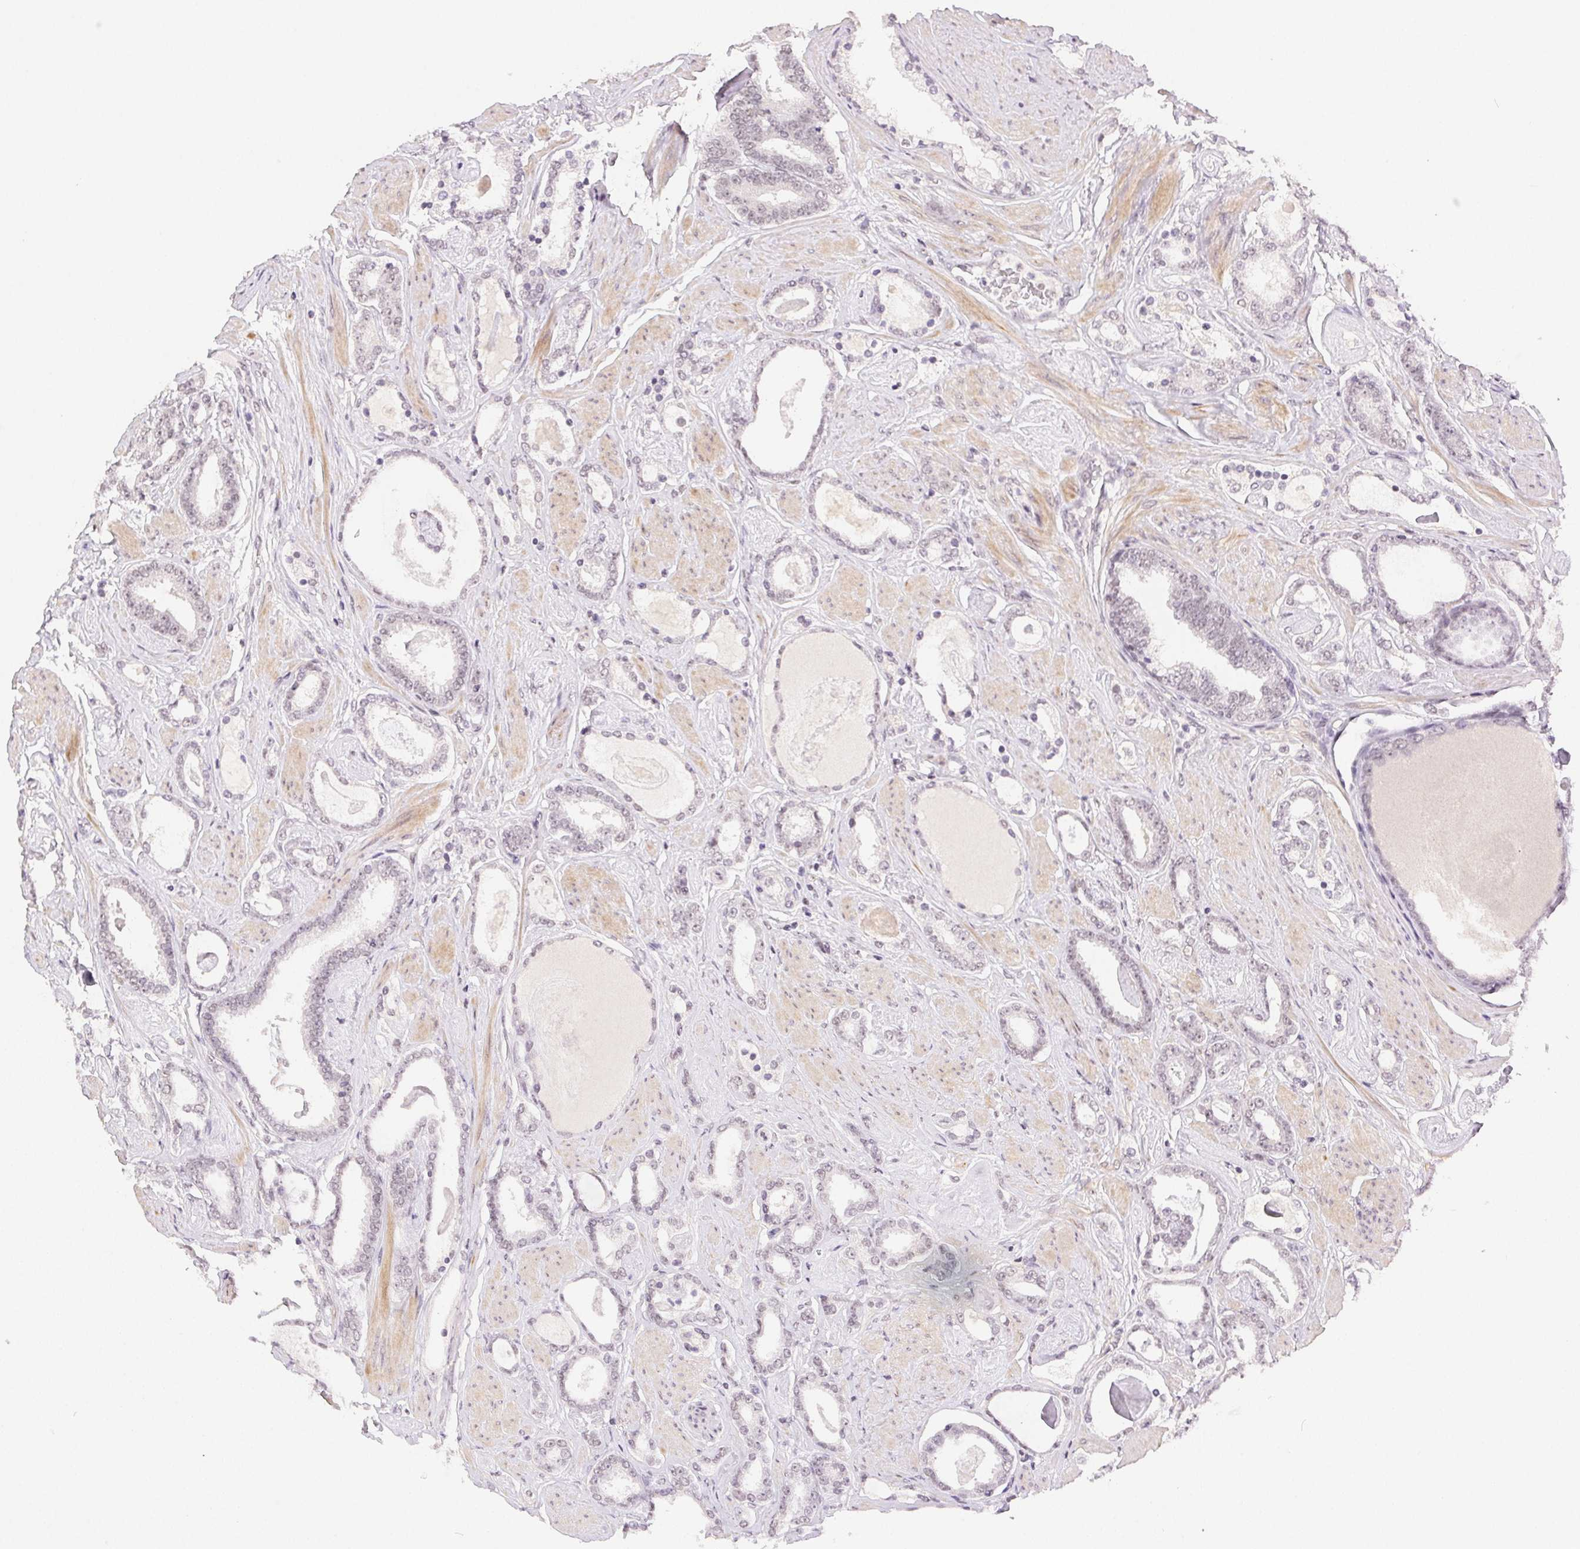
{"staining": {"intensity": "weak", "quantity": "<25%", "location": "nuclear"}, "tissue": "prostate cancer", "cell_type": "Tumor cells", "image_type": "cancer", "snomed": [{"axis": "morphology", "description": "Adenocarcinoma, High grade"}, {"axis": "topography", "description": "Prostate"}], "caption": "Prostate high-grade adenocarcinoma was stained to show a protein in brown. There is no significant expression in tumor cells.", "gene": "PRPF18", "patient": {"sex": "male", "age": 63}}